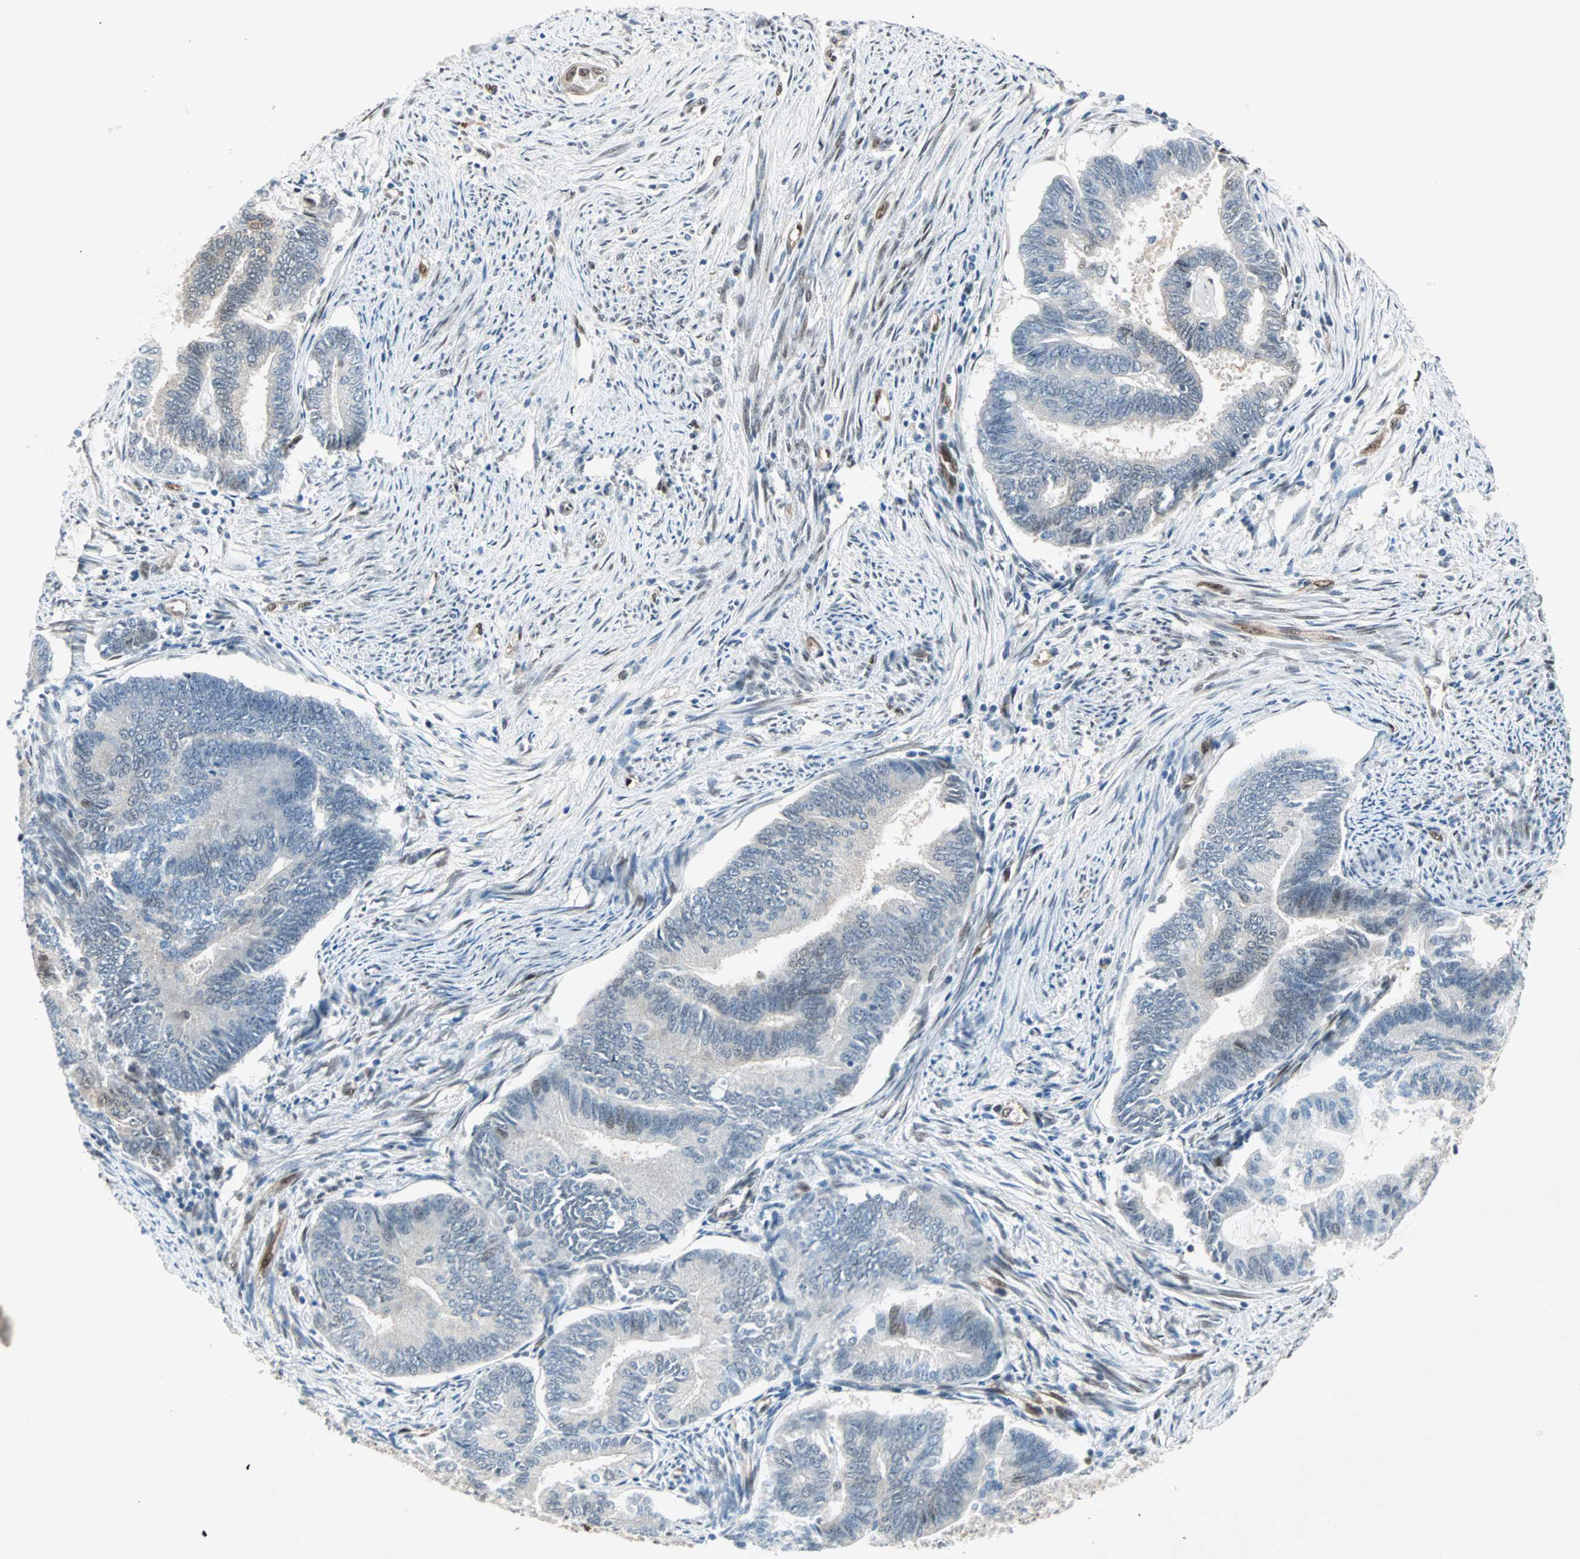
{"staining": {"intensity": "weak", "quantity": "<25%", "location": "cytoplasmic/membranous,nuclear"}, "tissue": "endometrial cancer", "cell_type": "Tumor cells", "image_type": "cancer", "snomed": [{"axis": "morphology", "description": "Adenocarcinoma, NOS"}, {"axis": "topography", "description": "Endometrium"}], "caption": "The image displays no staining of tumor cells in endometrial adenocarcinoma.", "gene": "WWTR1", "patient": {"sex": "female", "age": 86}}